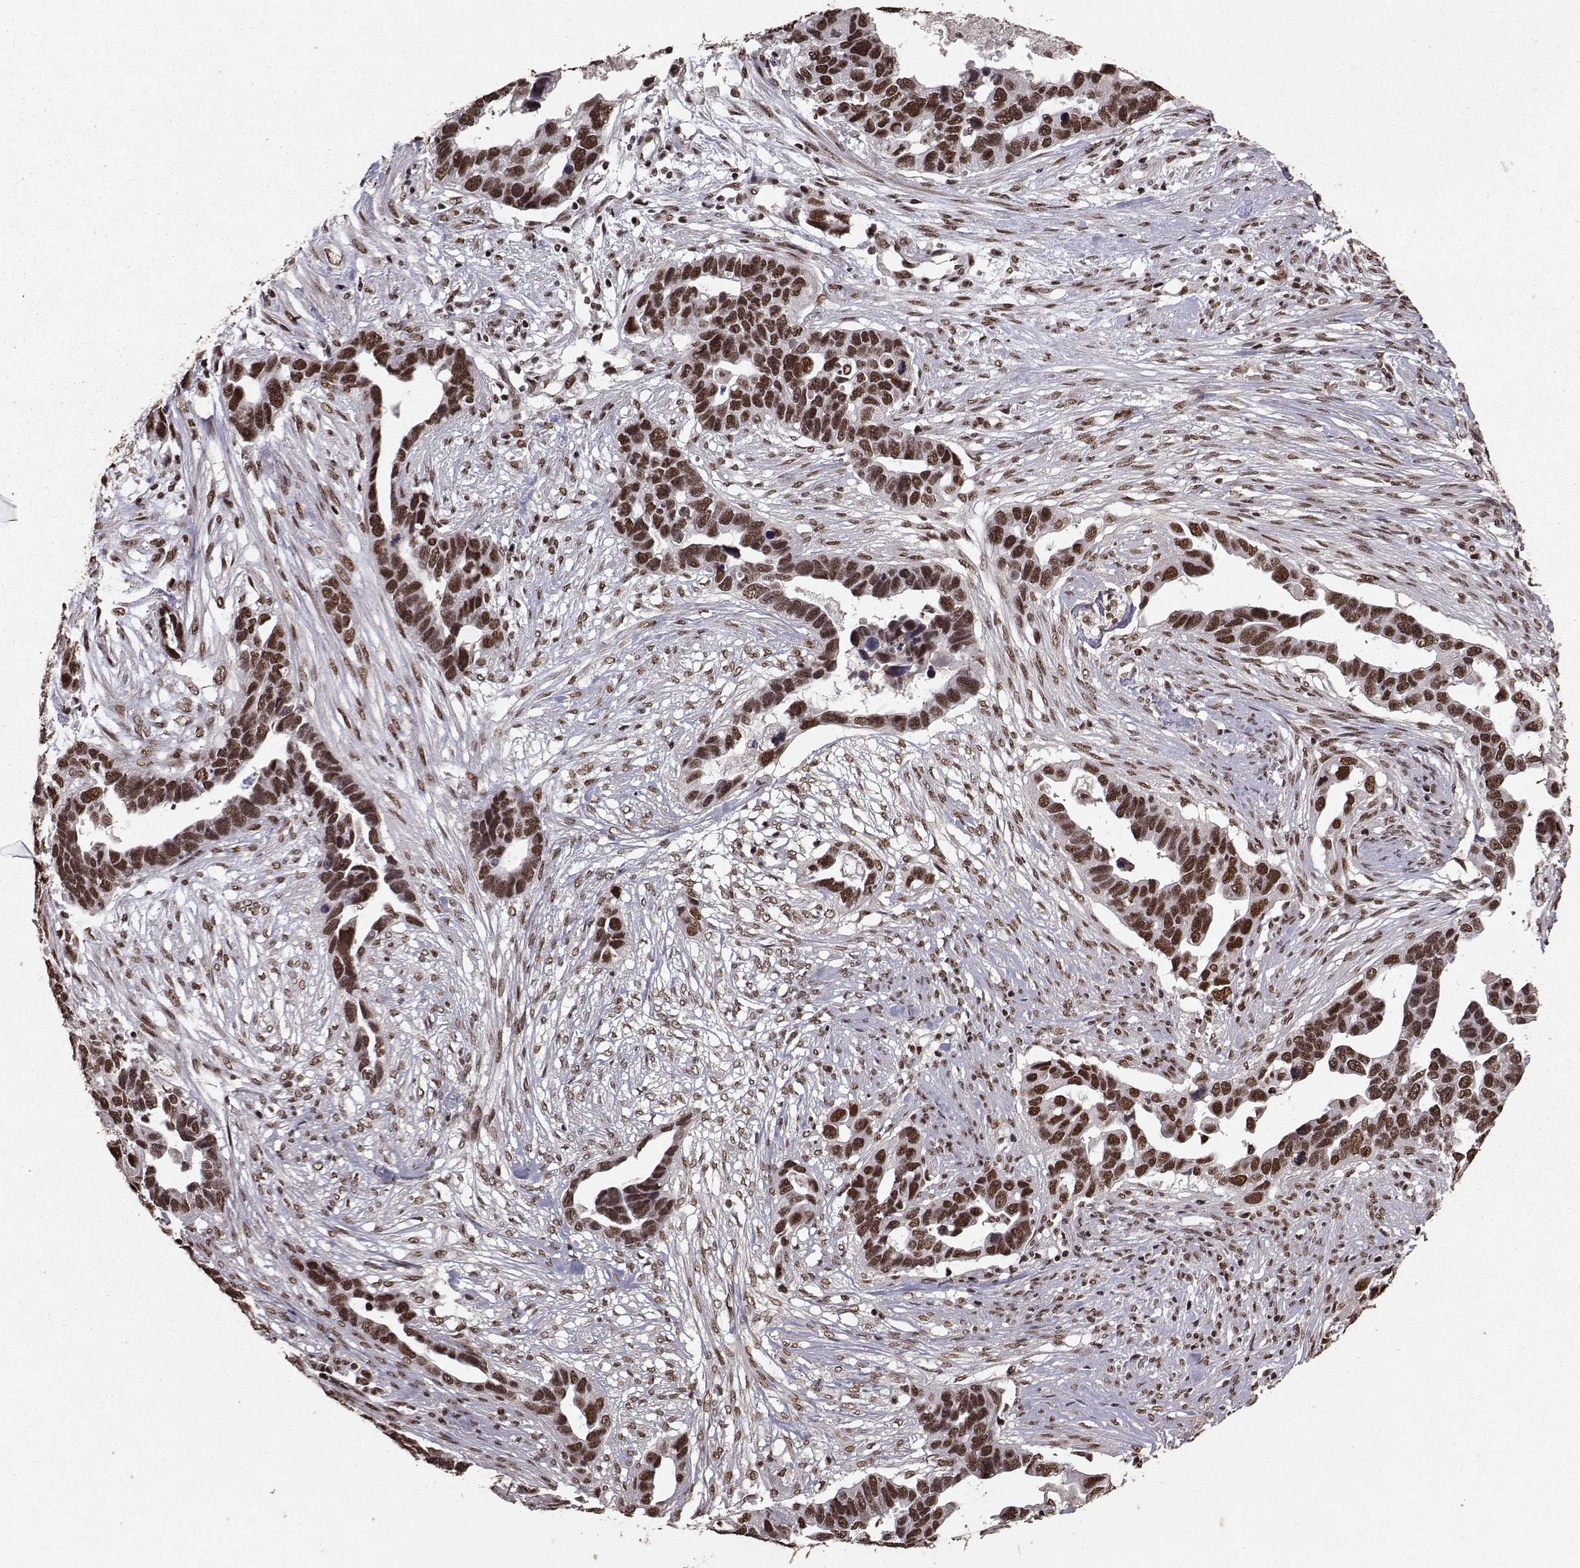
{"staining": {"intensity": "strong", "quantity": ">75%", "location": "nuclear"}, "tissue": "ovarian cancer", "cell_type": "Tumor cells", "image_type": "cancer", "snomed": [{"axis": "morphology", "description": "Cystadenocarcinoma, serous, NOS"}, {"axis": "topography", "description": "Ovary"}], "caption": "This histopathology image shows immunohistochemistry (IHC) staining of human ovarian cancer, with high strong nuclear positivity in approximately >75% of tumor cells.", "gene": "SF1", "patient": {"sex": "female", "age": 54}}